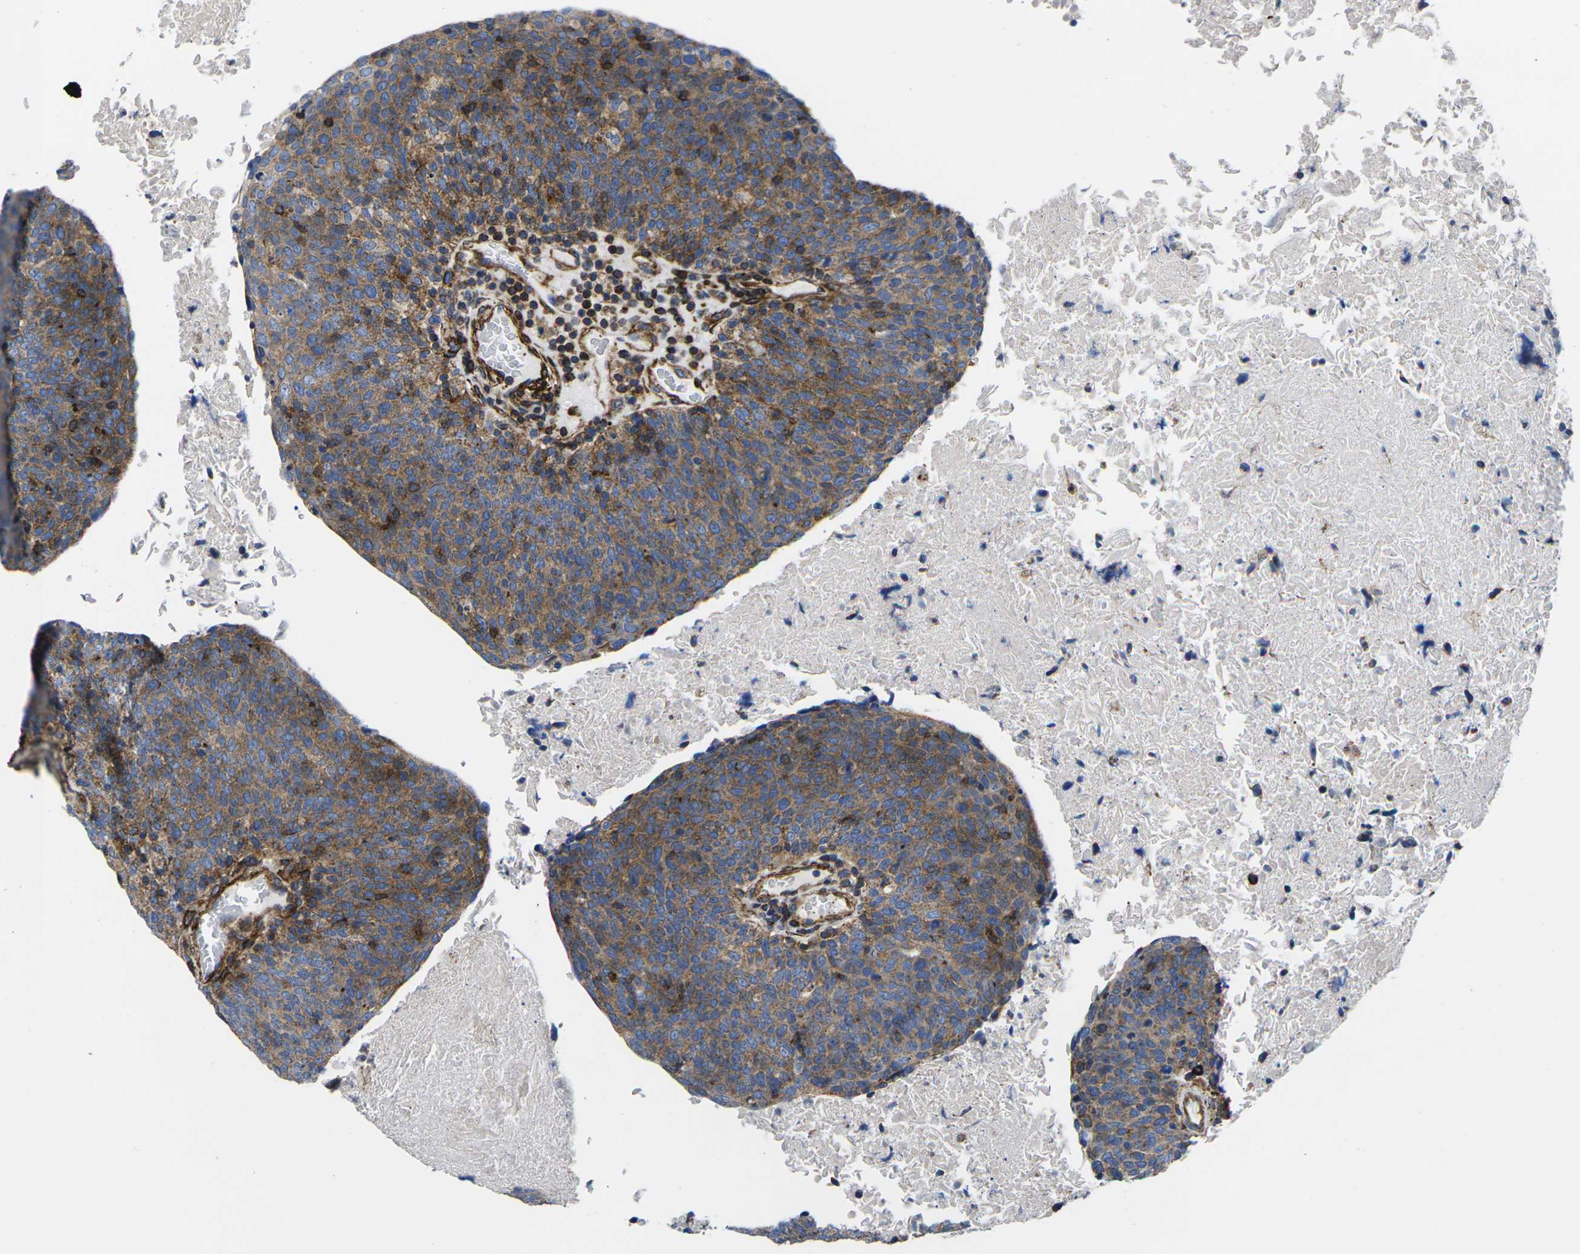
{"staining": {"intensity": "moderate", "quantity": ">75%", "location": "cytoplasmic/membranous"}, "tissue": "head and neck cancer", "cell_type": "Tumor cells", "image_type": "cancer", "snomed": [{"axis": "morphology", "description": "Squamous cell carcinoma, NOS"}, {"axis": "morphology", "description": "Squamous cell carcinoma, metastatic, NOS"}, {"axis": "topography", "description": "Lymph node"}, {"axis": "topography", "description": "Head-Neck"}], "caption": "Immunohistochemistry micrograph of neoplastic tissue: metastatic squamous cell carcinoma (head and neck) stained using immunohistochemistry demonstrates medium levels of moderate protein expression localized specifically in the cytoplasmic/membranous of tumor cells, appearing as a cytoplasmic/membranous brown color.", "gene": "GPR4", "patient": {"sex": "male", "age": 62}}